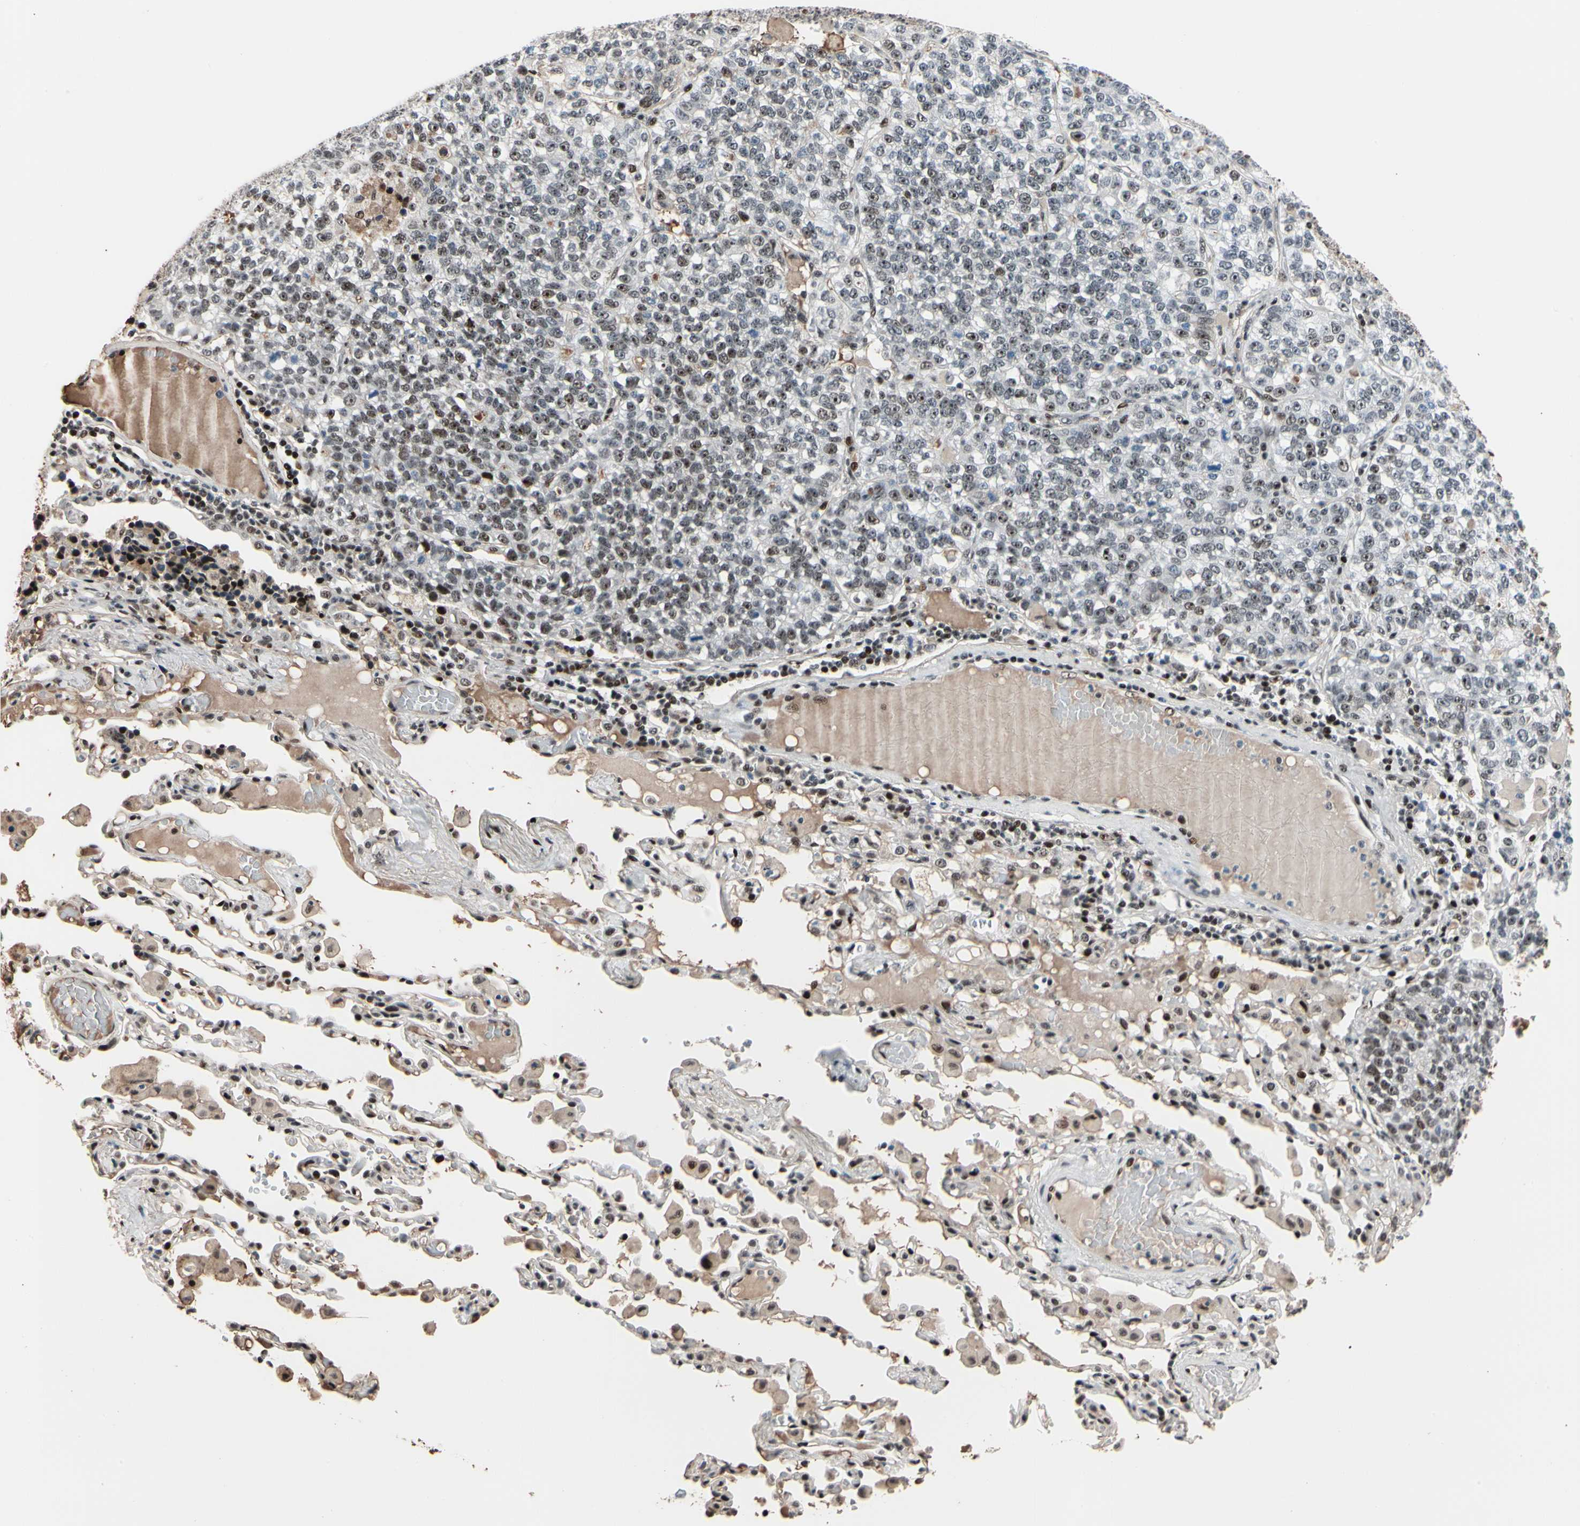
{"staining": {"intensity": "weak", "quantity": "25%-75%", "location": "nuclear"}, "tissue": "lung cancer", "cell_type": "Tumor cells", "image_type": "cancer", "snomed": [{"axis": "morphology", "description": "Adenocarcinoma, NOS"}, {"axis": "topography", "description": "Lung"}], "caption": "The histopathology image displays immunohistochemical staining of lung cancer. There is weak nuclear staining is appreciated in about 25%-75% of tumor cells.", "gene": "FOXO3", "patient": {"sex": "male", "age": 49}}